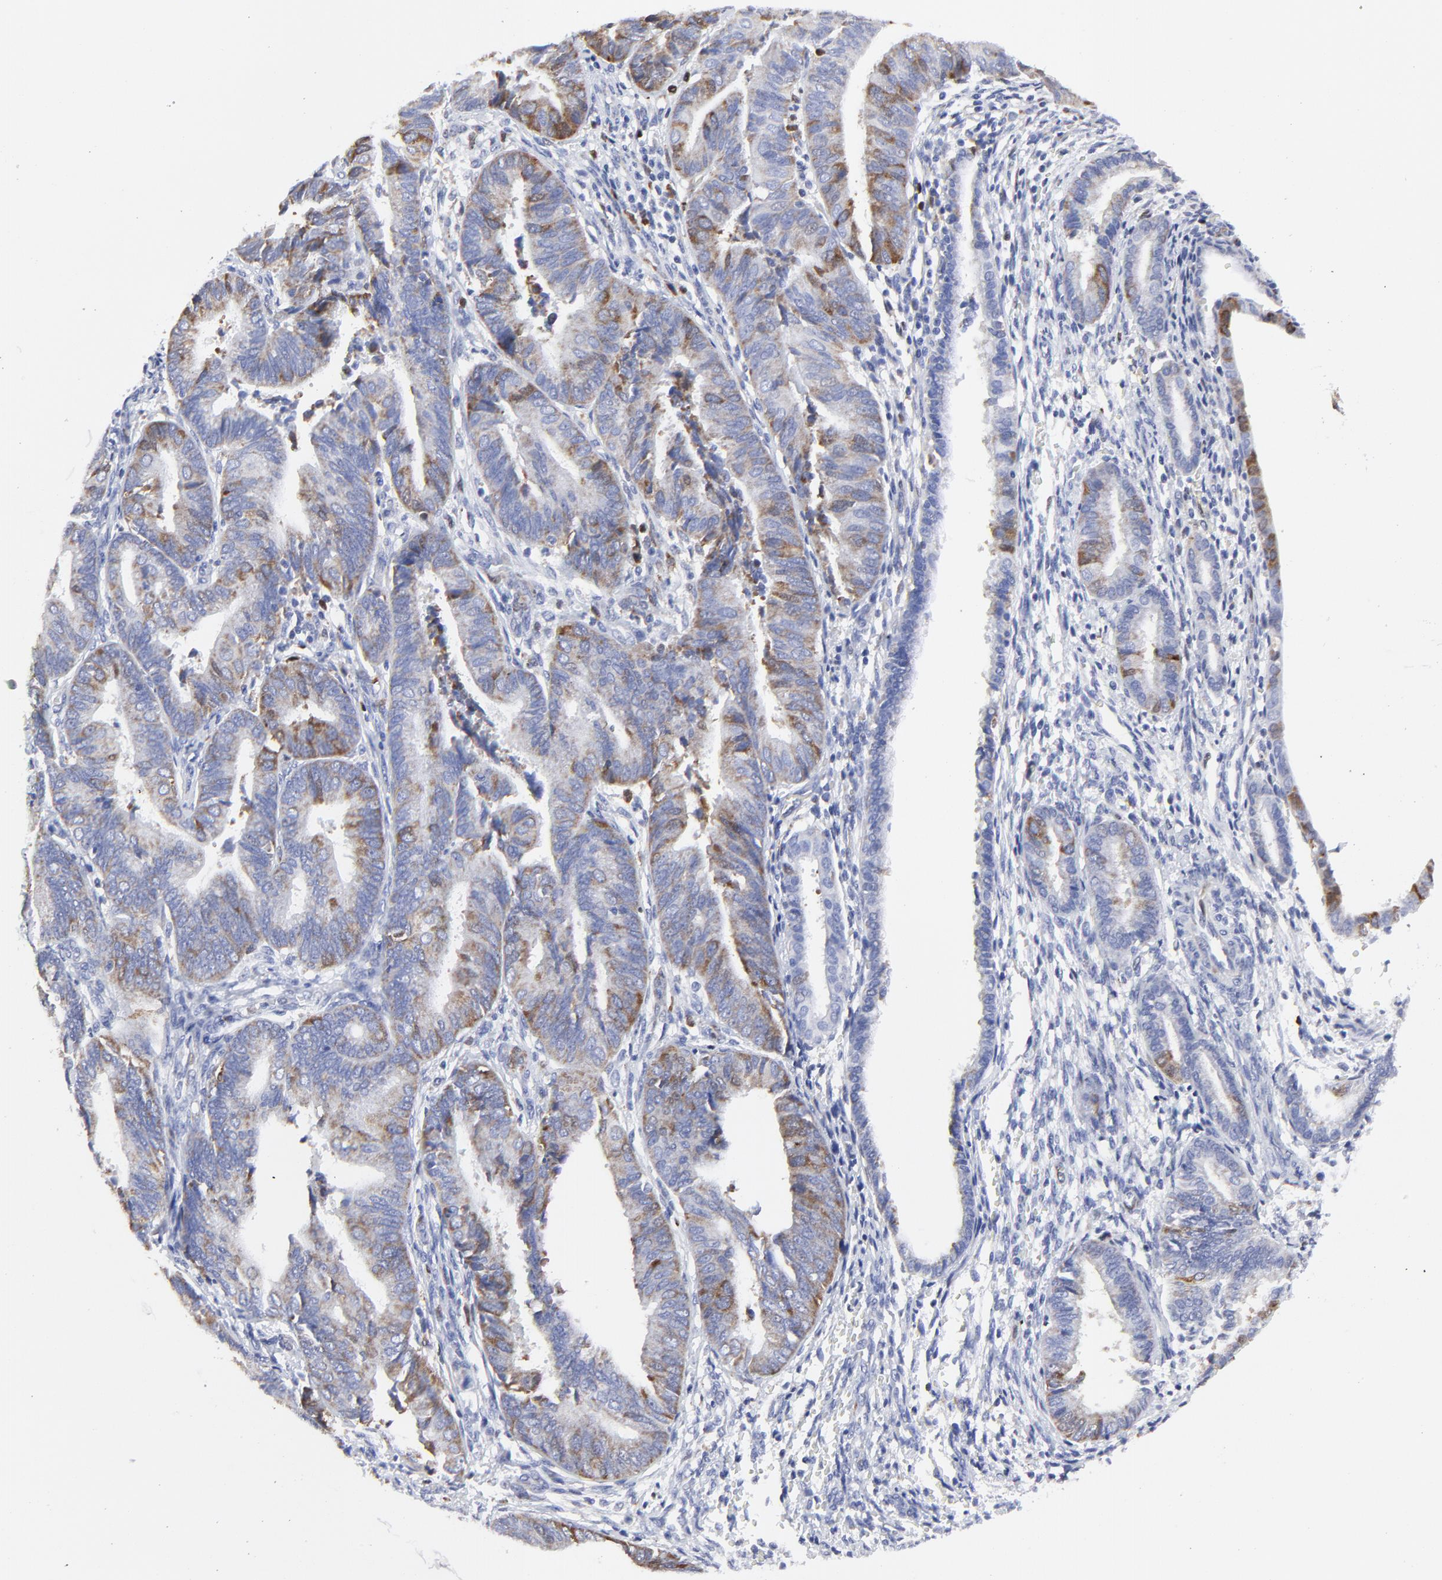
{"staining": {"intensity": "moderate", "quantity": "<25%", "location": "cytoplasmic/membranous"}, "tissue": "endometrial cancer", "cell_type": "Tumor cells", "image_type": "cancer", "snomed": [{"axis": "morphology", "description": "Adenocarcinoma, NOS"}, {"axis": "topography", "description": "Endometrium"}], "caption": "Immunohistochemistry (IHC) of human endometrial cancer (adenocarcinoma) exhibits low levels of moderate cytoplasmic/membranous staining in about <25% of tumor cells.", "gene": "NCAPH", "patient": {"sex": "female", "age": 63}}